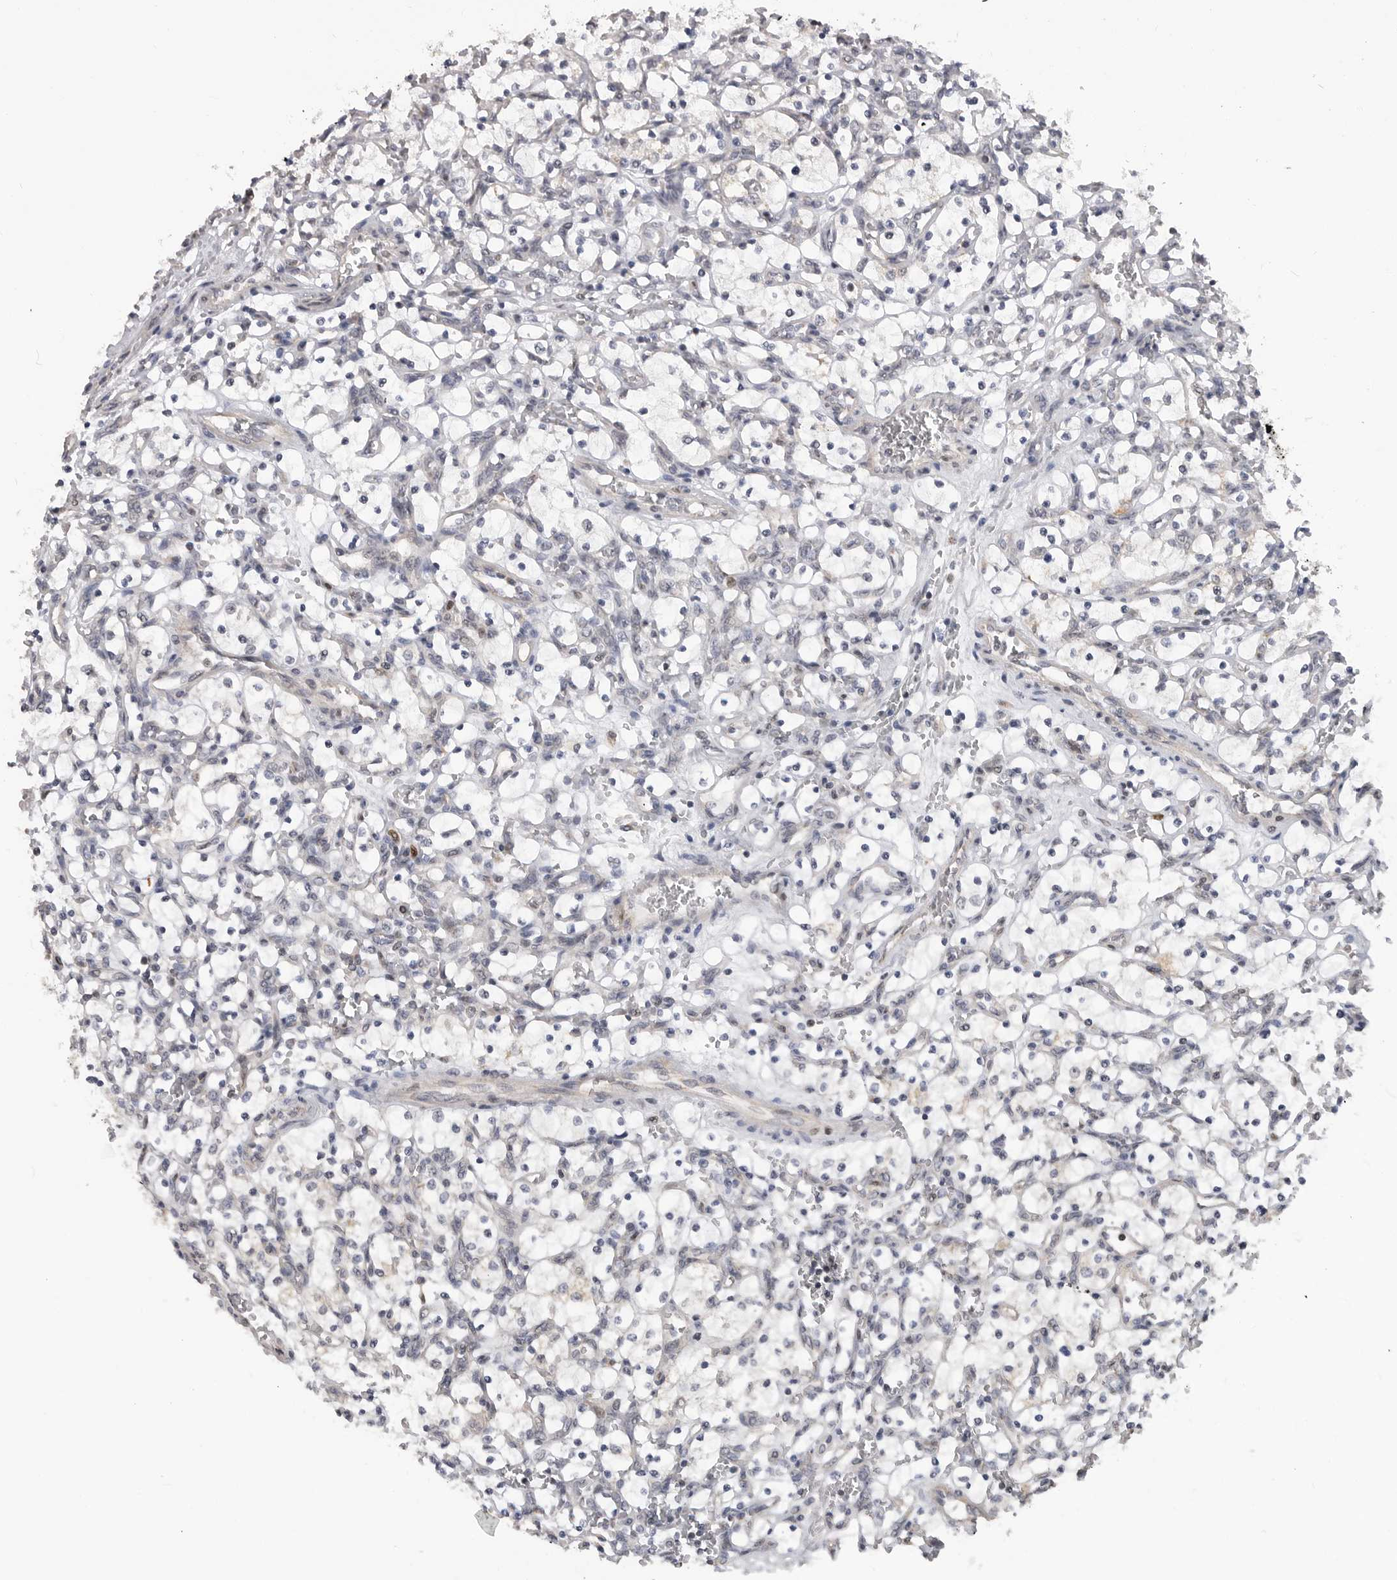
{"staining": {"intensity": "negative", "quantity": "none", "location": "none"}, "tissue": "renal cancer", "cell_type": "Tumor cells", "image_type": "cancer", "snomed": [{"axis": "morphology", "description": "Adenocarcinoma, NOS"}, {"axis": "topography", "description": "Kidney"}], "caption": "Immunohistochemistry photomicrograph of neoplastic tissue: adenocarcinoma (renal) stained with DAB (3,3'-diaminobenzidine) shows no significant protein staining in tumor cells.", "gene": "SMARCC1", "patient": {"sex": "female", "age": 69}}